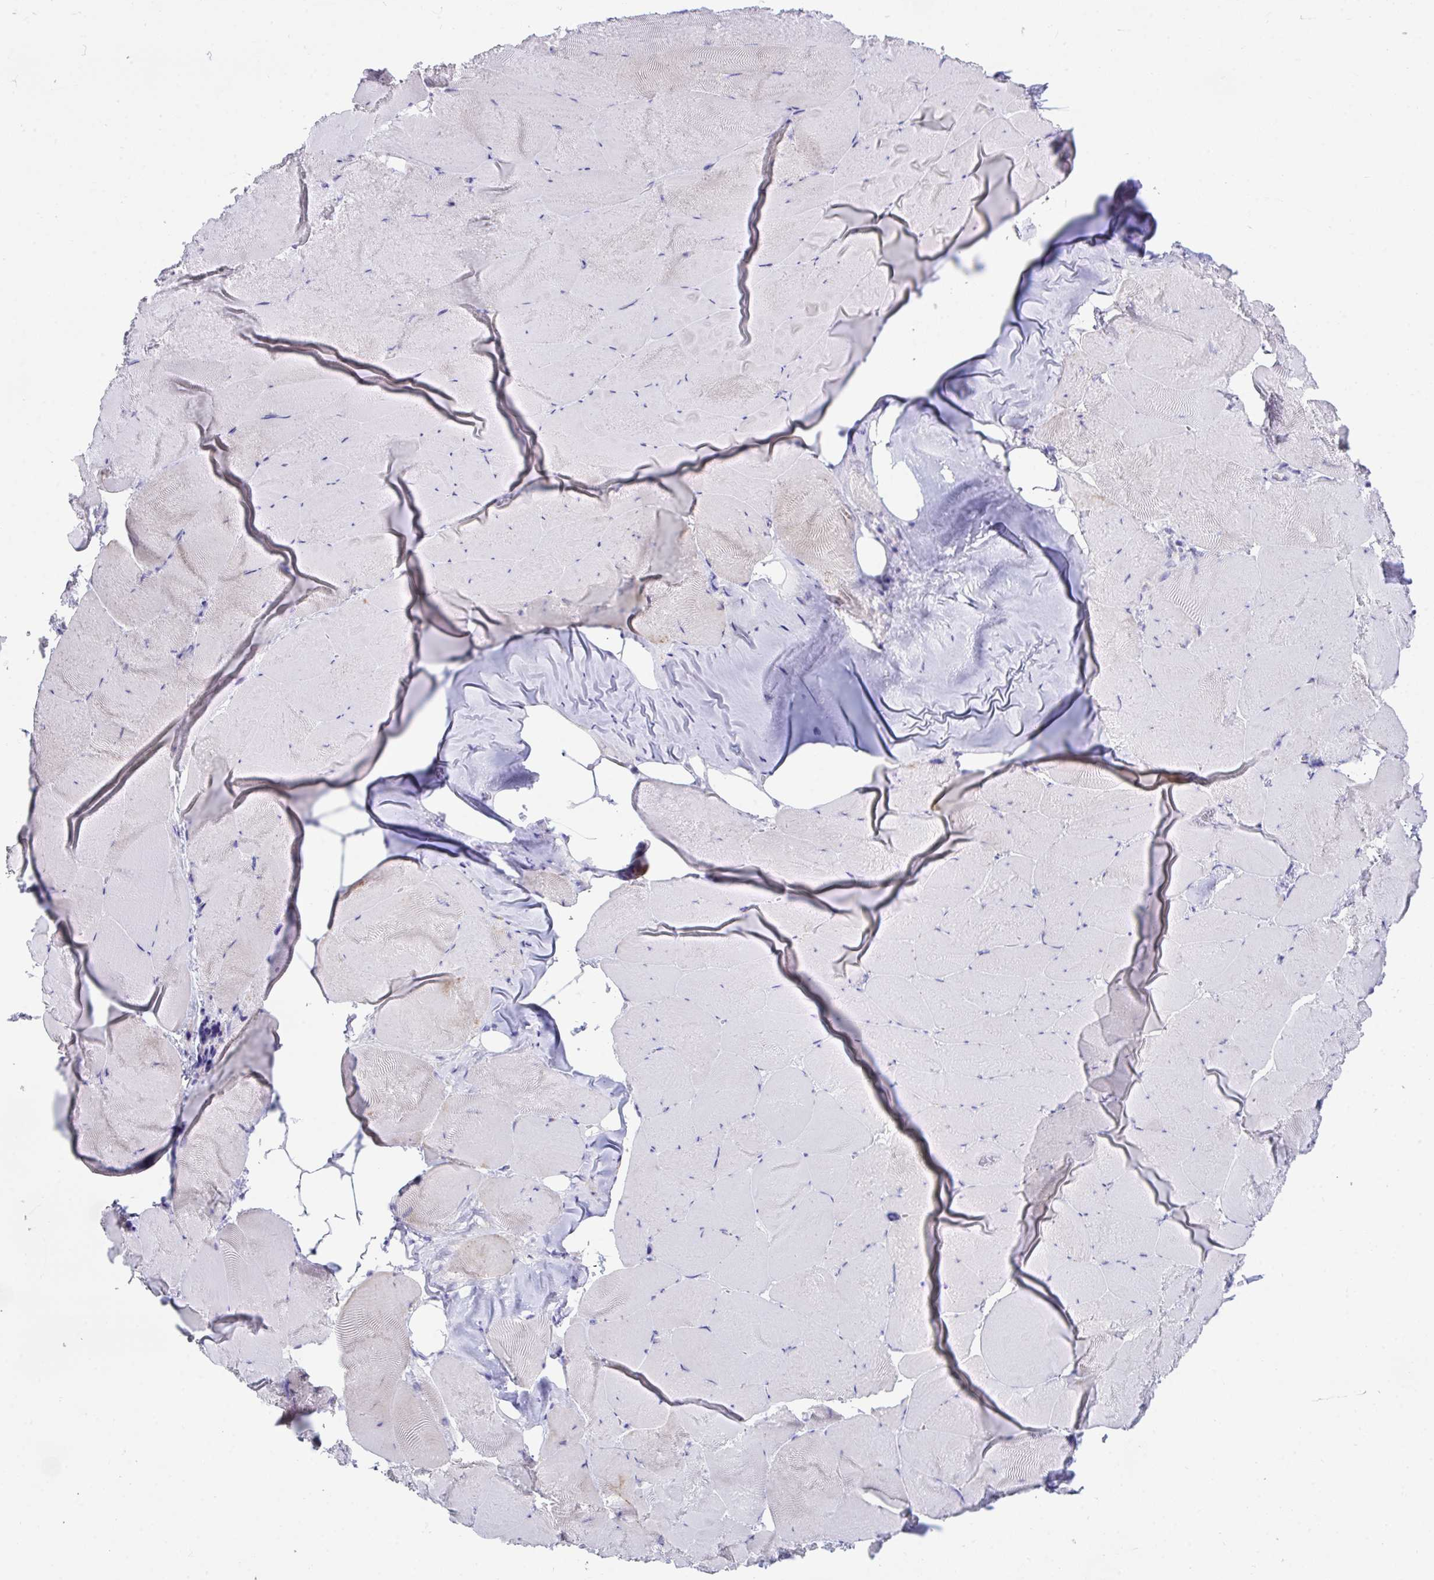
{"staining": {"intensity": "negative", "quantity": "none", "location": "none"}, "tissue": "skeletal muscle", "cell_type": "Myocytes", "image_type": "normal", "snomed": [{"axis": "morphology", "description": "Normal tissue, NOS"}, {"axis": "topography", "description": "Skeletal muscle"}], "caption": "IHC photomicrograph of benign human skeletal muscle stained for a protein (brown), which displays no positivity in myocytes. (Stains: DAB (3,3'-diaminobenzidine) immunohistochemistry with hematoxylin counter stain, Microscopy: brightfield microscopy at high magnification).", "gene": "TMEM106B", "patient": {"sex": "female", "age": 64}}